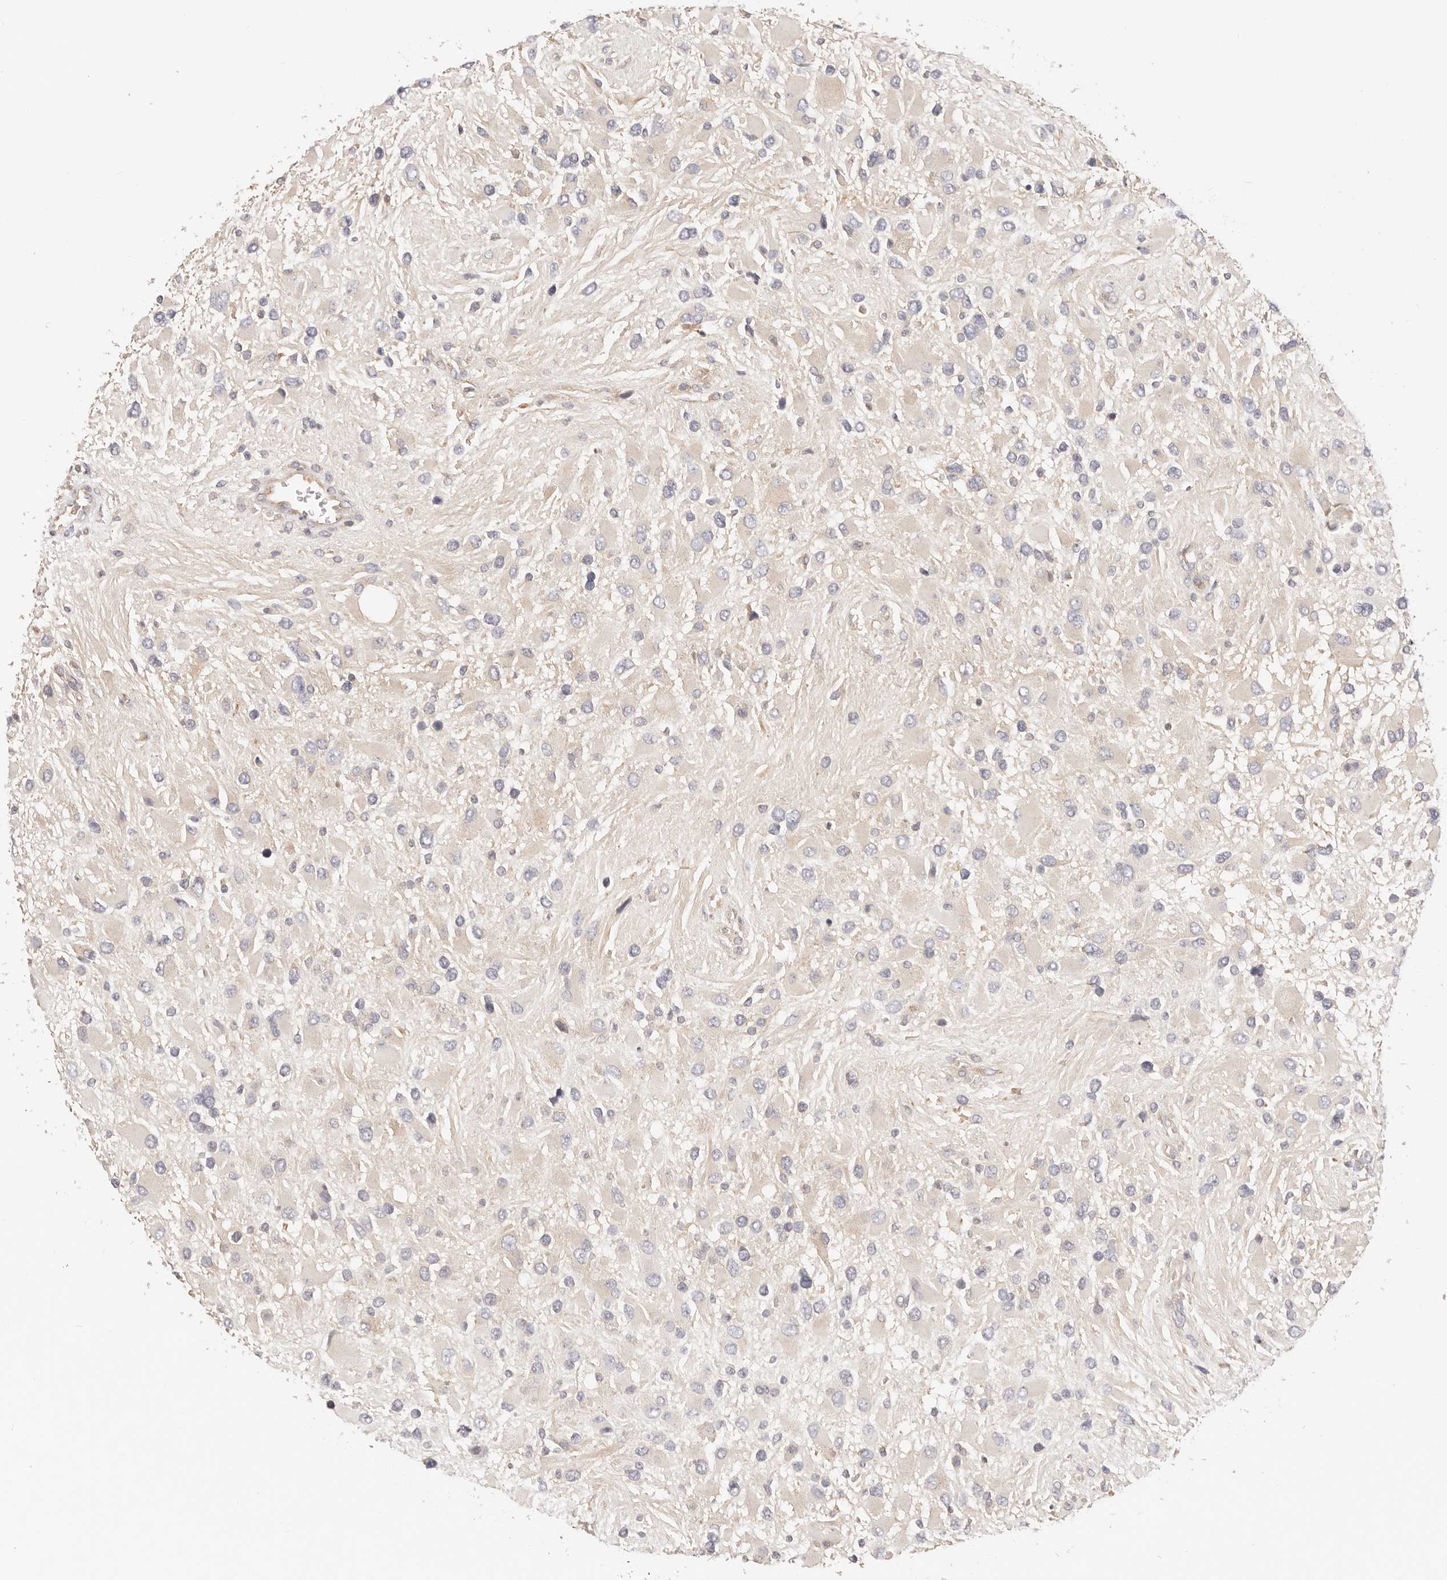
{"staining": {"intensity": "negative", "quantity": "none", "location": "none"}, "tissue": "glioma", "cell_type": "Tumor cells", "image_type": "cancer", "snomed": [{"axis": "morphology", "description": "Glioma, malignant, High grade"}, {"axis": "topography", "description": "Brain"}], "caption": "Tumor cells show no significant positivity in malignant high-grade glioma.", "gene": "KCMF1", "patient": {"sex": "male", "age": 53}}